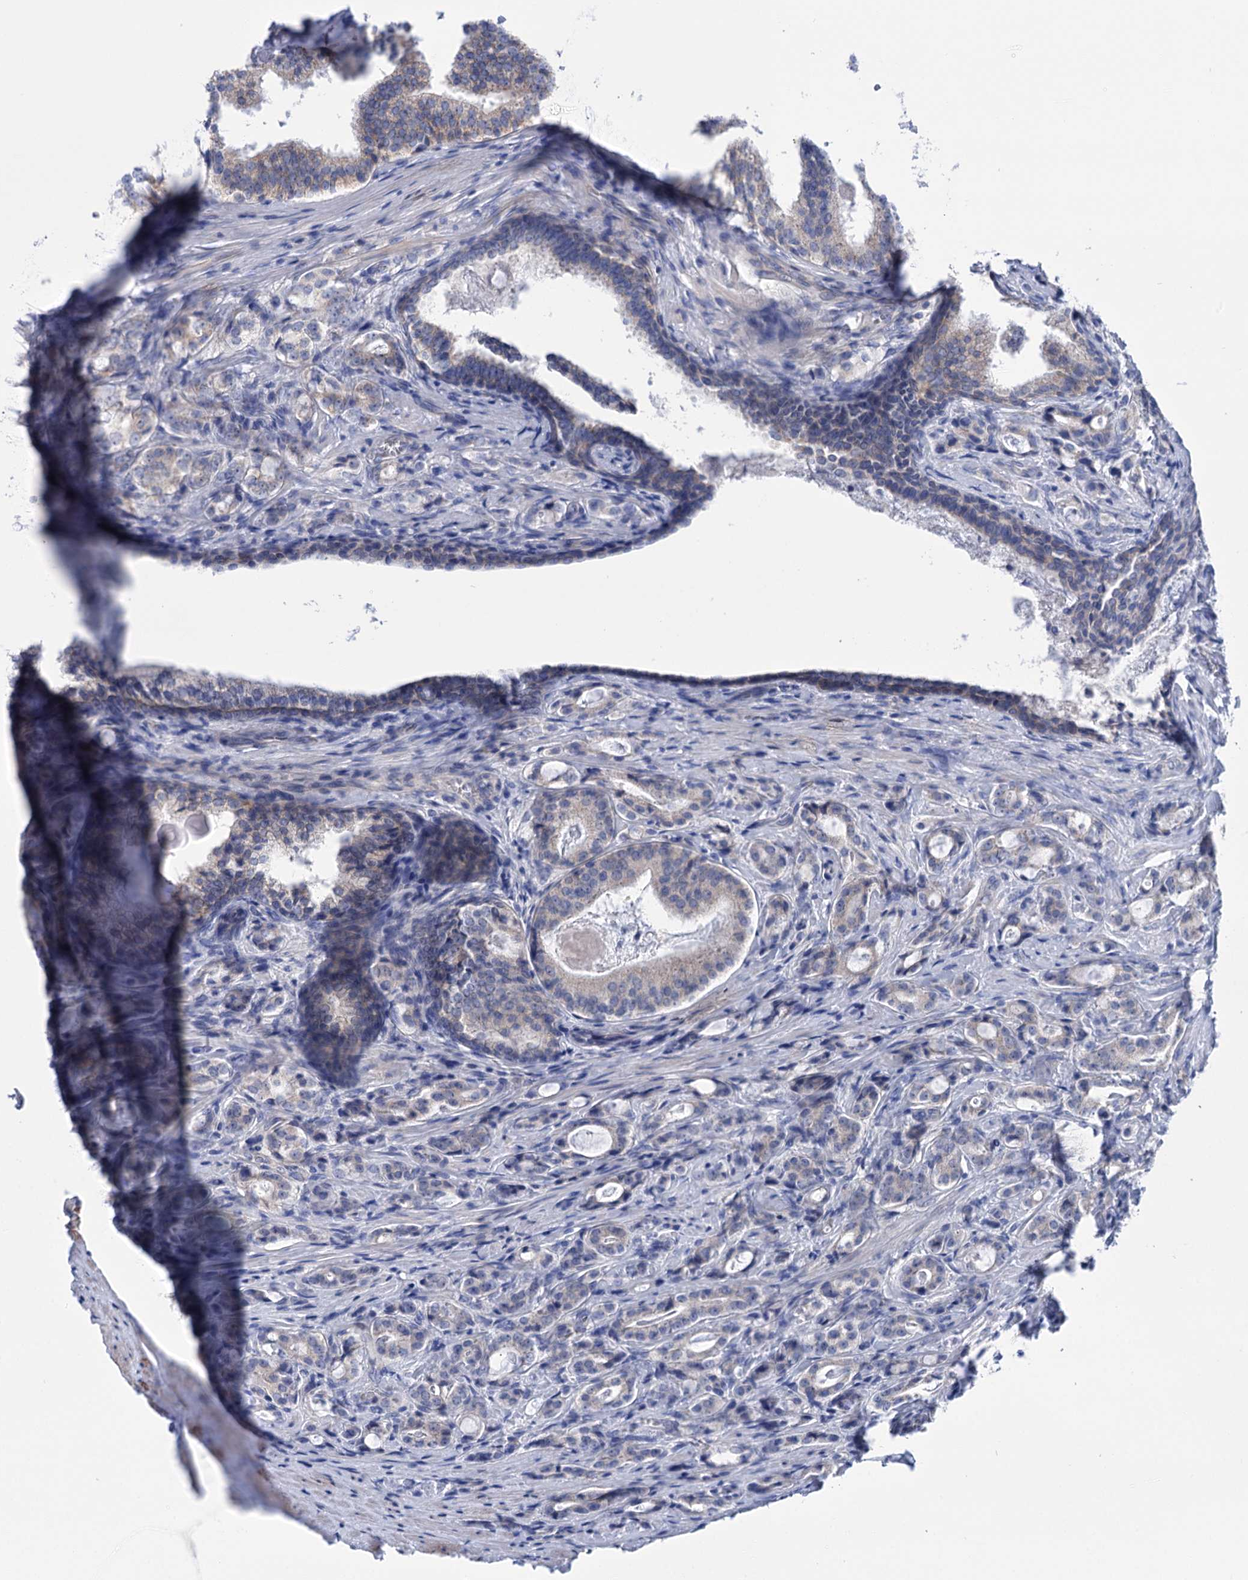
{"staining": {"intensity": "negative", "quantity": "none", "location": "none"}, "tissue": "prostate cancer", "cell_type": "Tumor cells", "image_type": "cancer", "snomed": [{"axis": "morphology", "description": "Adenocarcinoma, High grade"}, {"axis": "topography", "description": "Prostate"}], "caption": "Immunohistochemical staining of human adenocarcinoma (high-grade) (prostate) displays no significant staining in tumor cells. Brightfield microscopy of IHC stained with DAB (3,3'-diaminobenzidine) (brown) and hematoxylin (blue), captured at high magnification.", "gene": "YARS2", "patient": {"sex": "male", "age": 63}}